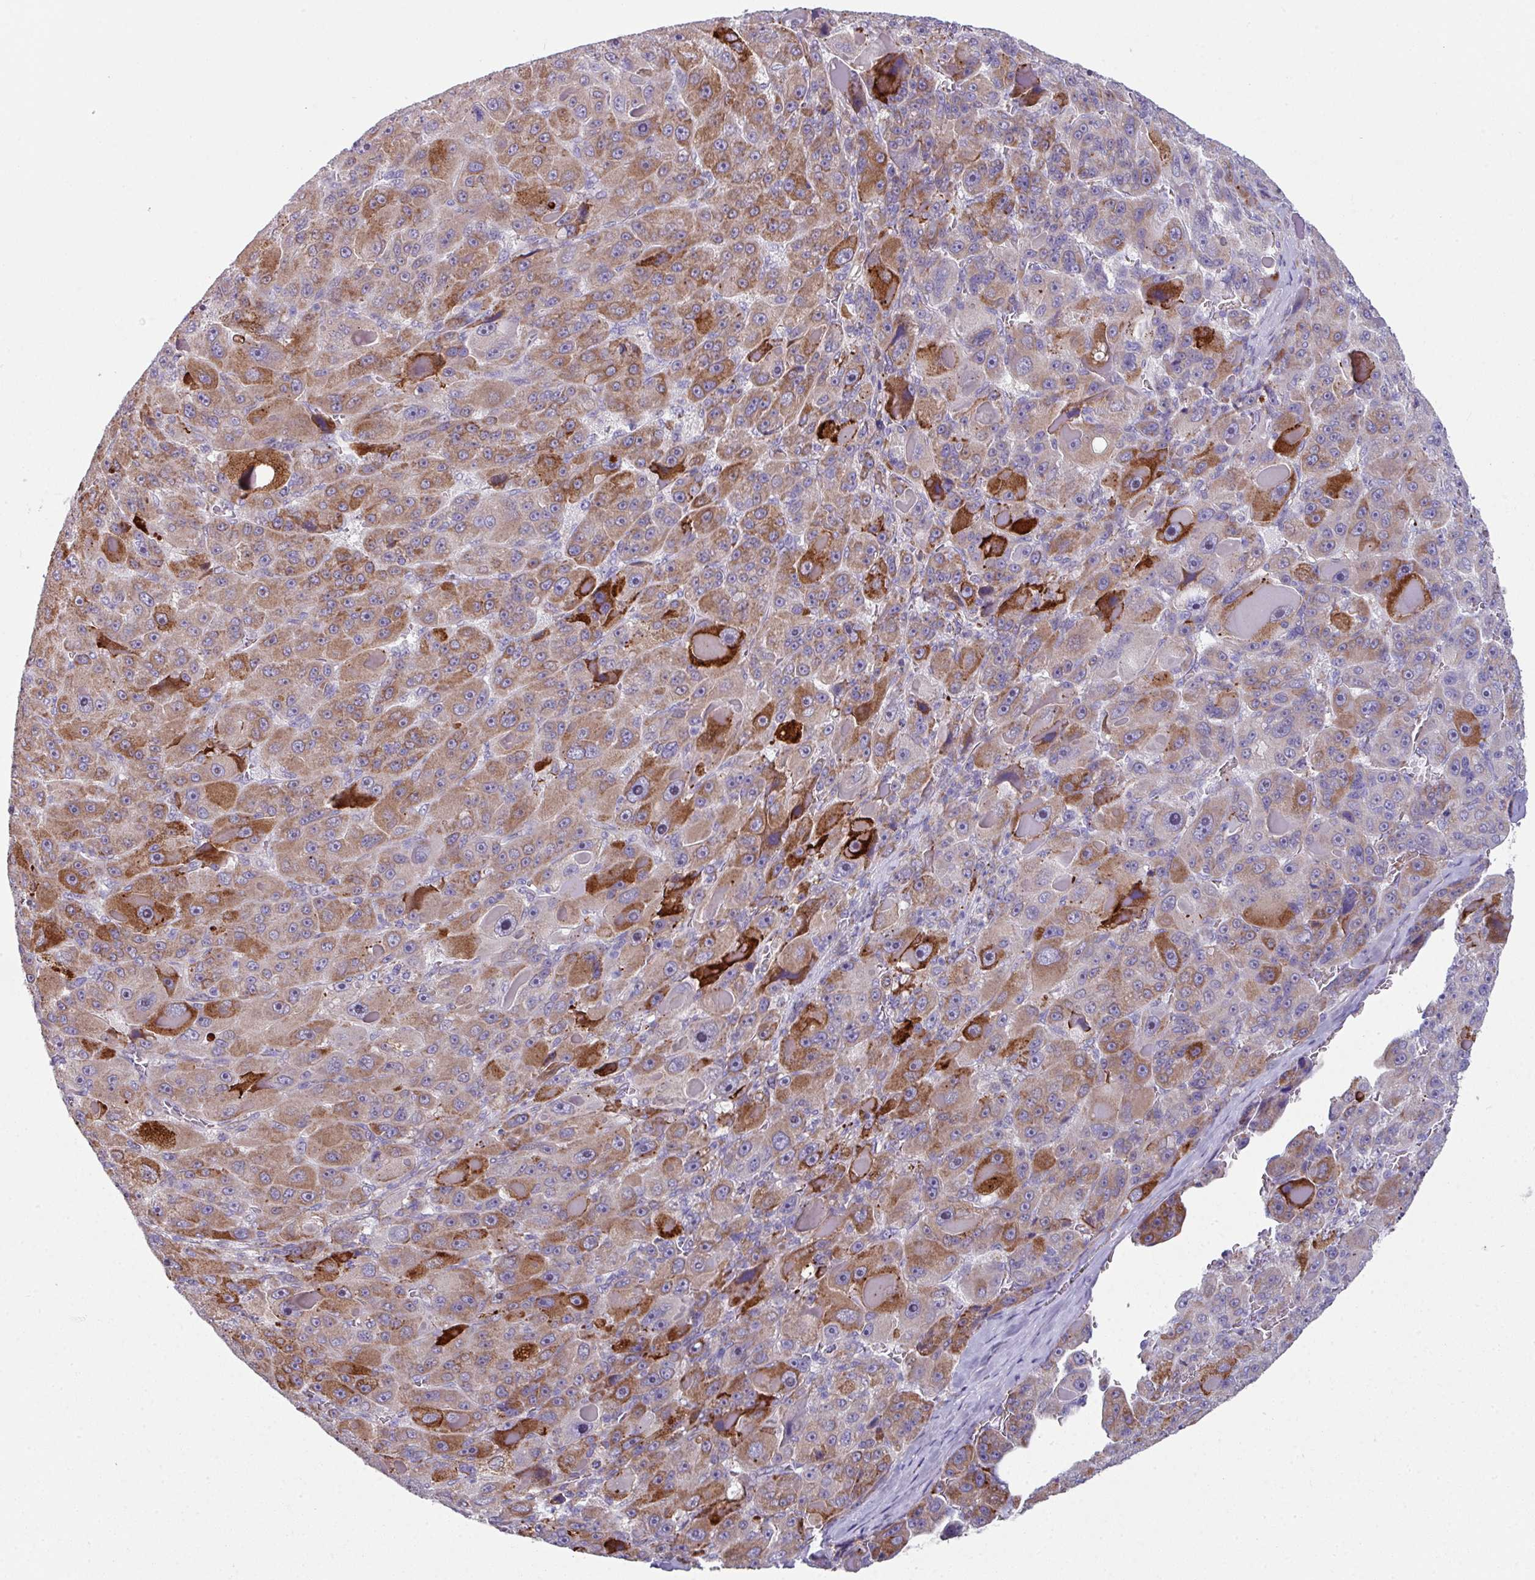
{"staining": {"intensity": "moderate", "quantity": ">75%", "location": "cytoplasmic/membranous"}, "tissue": "liver cancer", "cell_type": "Tumor cells", "image_type": "cancer", "snomed": [{"axis": "morphology", "description": "Carcinoma, Hepatocellular, NOS"}, {"axis": "topography", "description": "Liver"}], "caption": "Protein expression analysis of human hepatocellular carcinoma (liver) reveals moderate cytoplasmic/membranous staining in about >75% of tumor cells.", "gene": "BMS1", "patient": {"sex": "male", "age": 76}}